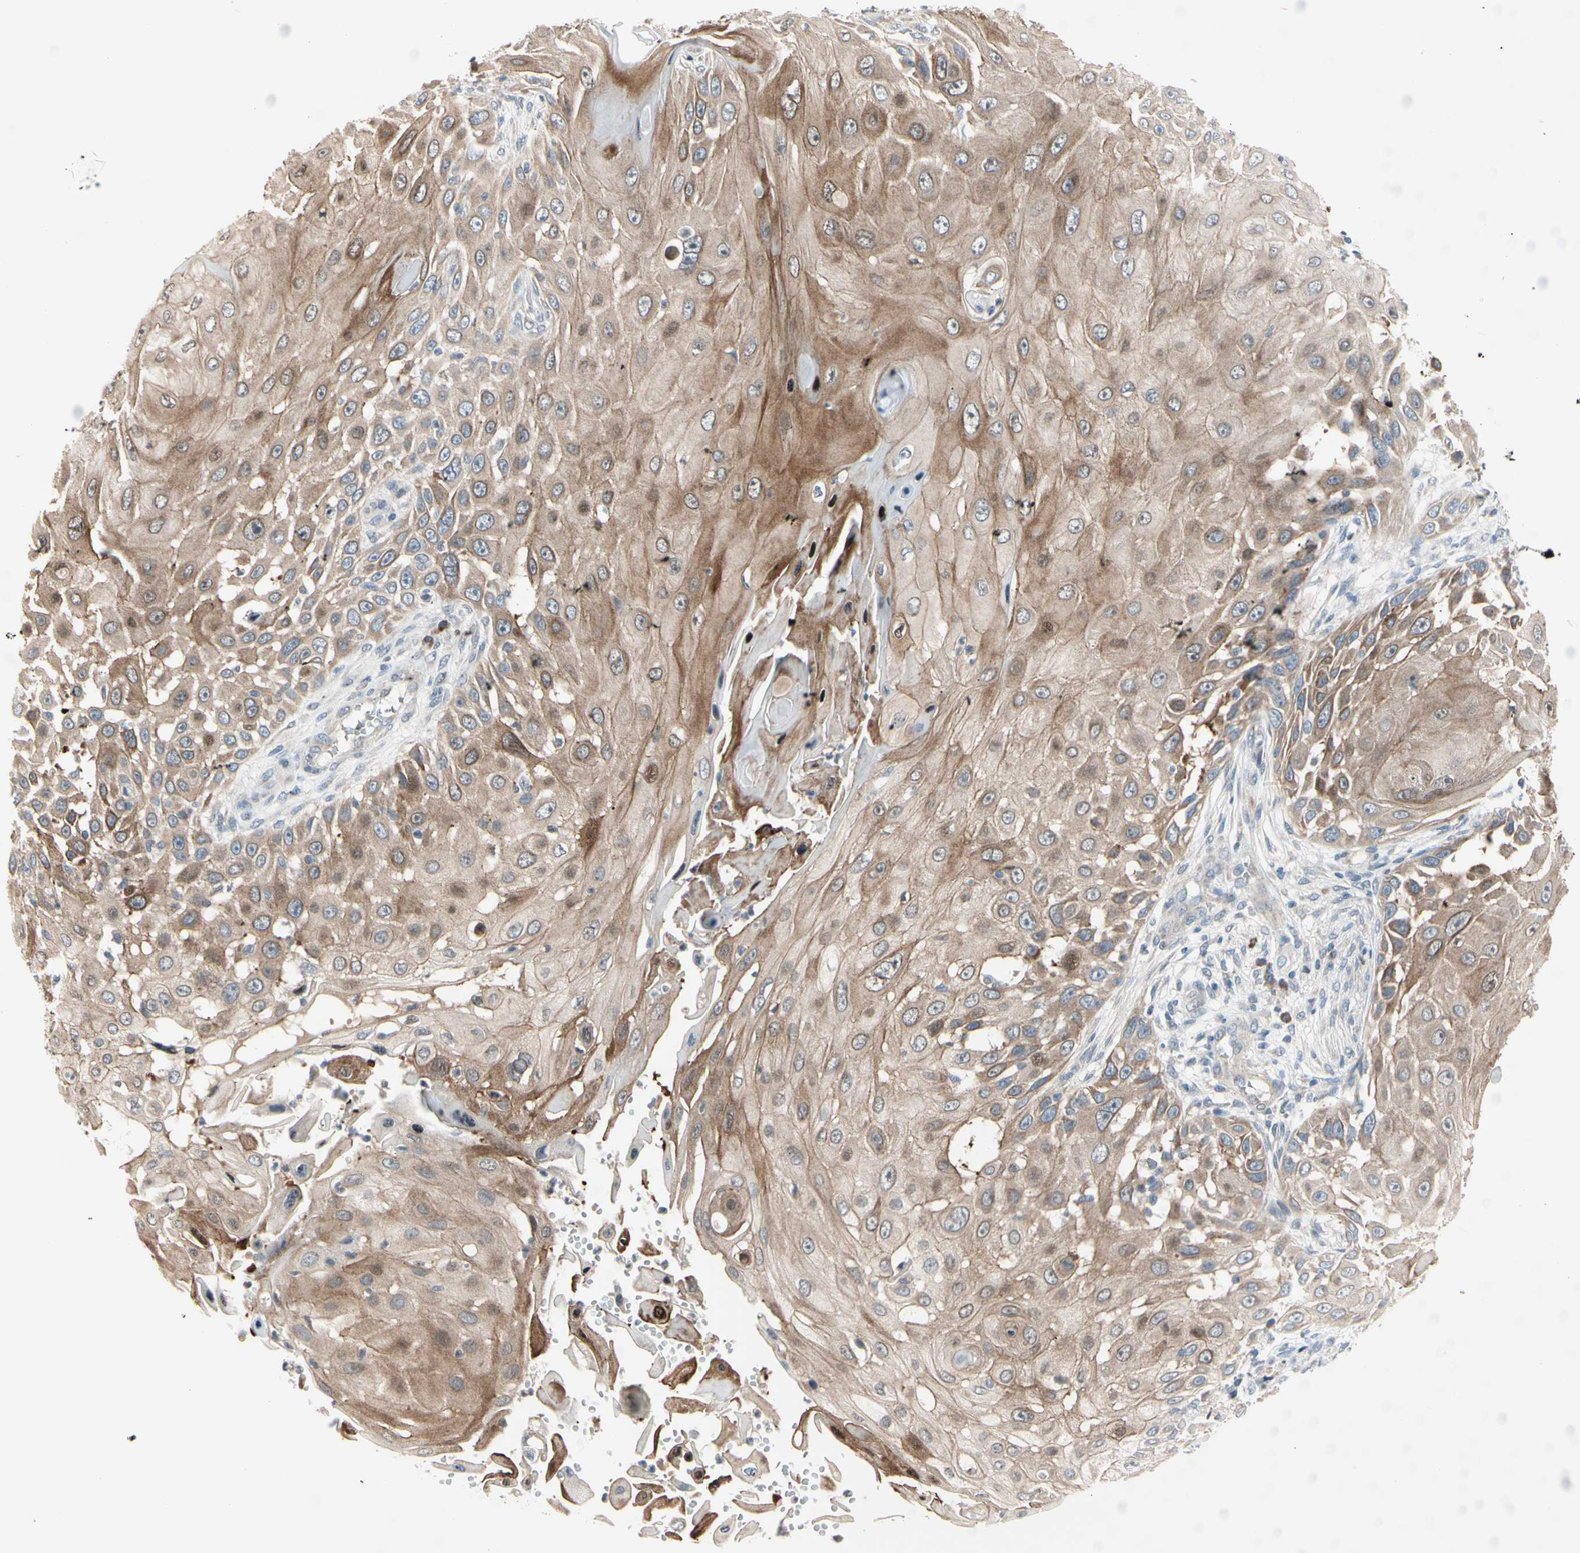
{"staining": {"intensity": "moderate", "quantity": ">75%", "location": "cytoplasmic/membranous"}, "tissue": "skin cancer", "cell_type": "Tumor cells", "image_type": "cancer", "snomed": [{"axis": "morphology", "description": "Squamous cell carcinoma, NOS"}, {"axis": "topography", "description": "Skin"}], "caption": "IHC photomicrograph of neoplastic tissue: human skin cancer stained using immunohistochemistry (IHC) reveals medium levels of moderate protein expression localized specifically in the cytoplasmic/membranous of tumor cells, appearing as a cytoplasmic/membranous brown color.", "gene": "MARK1", "patient": {"sex": "female", "age": 44}}